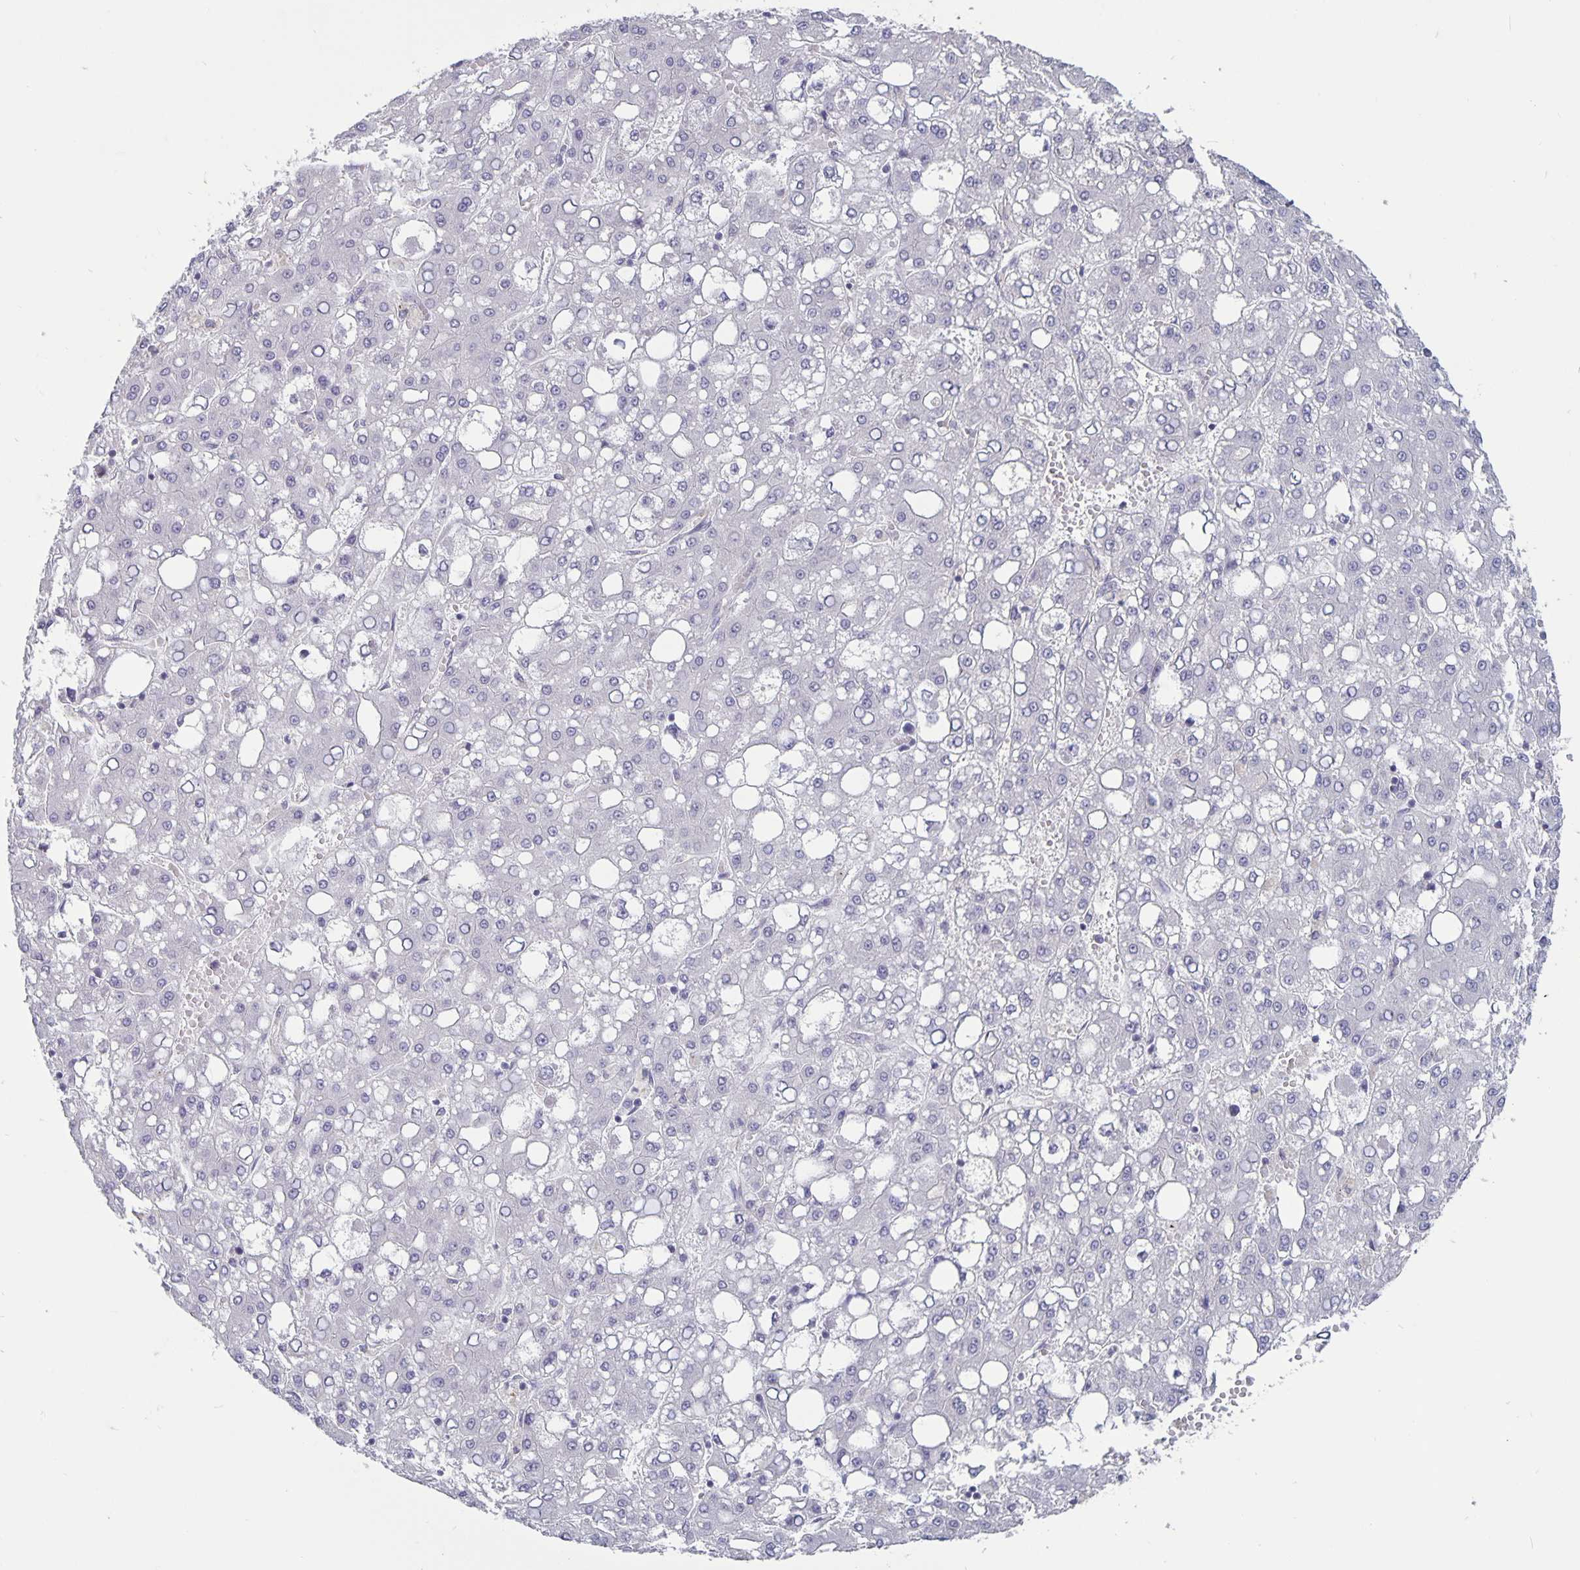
{"staining": {"intensity": "negative", "quantity": "none", "location": "none"}, "tissue": "liver cancer", "cell_type": "Tumor cells", "image_type": "cancer", "snomed": [{"axis": "morphology", "description": "Carcinoma, Hepatocellular, NOS"}, {"axis": "topography", "description": "Liver"}], "caption": "High magnification brightfield microscopy of hepatocellular carcinoma (liver) stained with DAB (brown) and counterstained with hematoxylin (blue): tumor cells show no significant expression. (Stains: DAB (3,3'-diaminobenzidine) IHC with hematoxylin counter stain, Microscopy: brightfield microscopy at high magnification).", "gene": "PLCB3", "patient": {"sex": "male", "age": 65}}